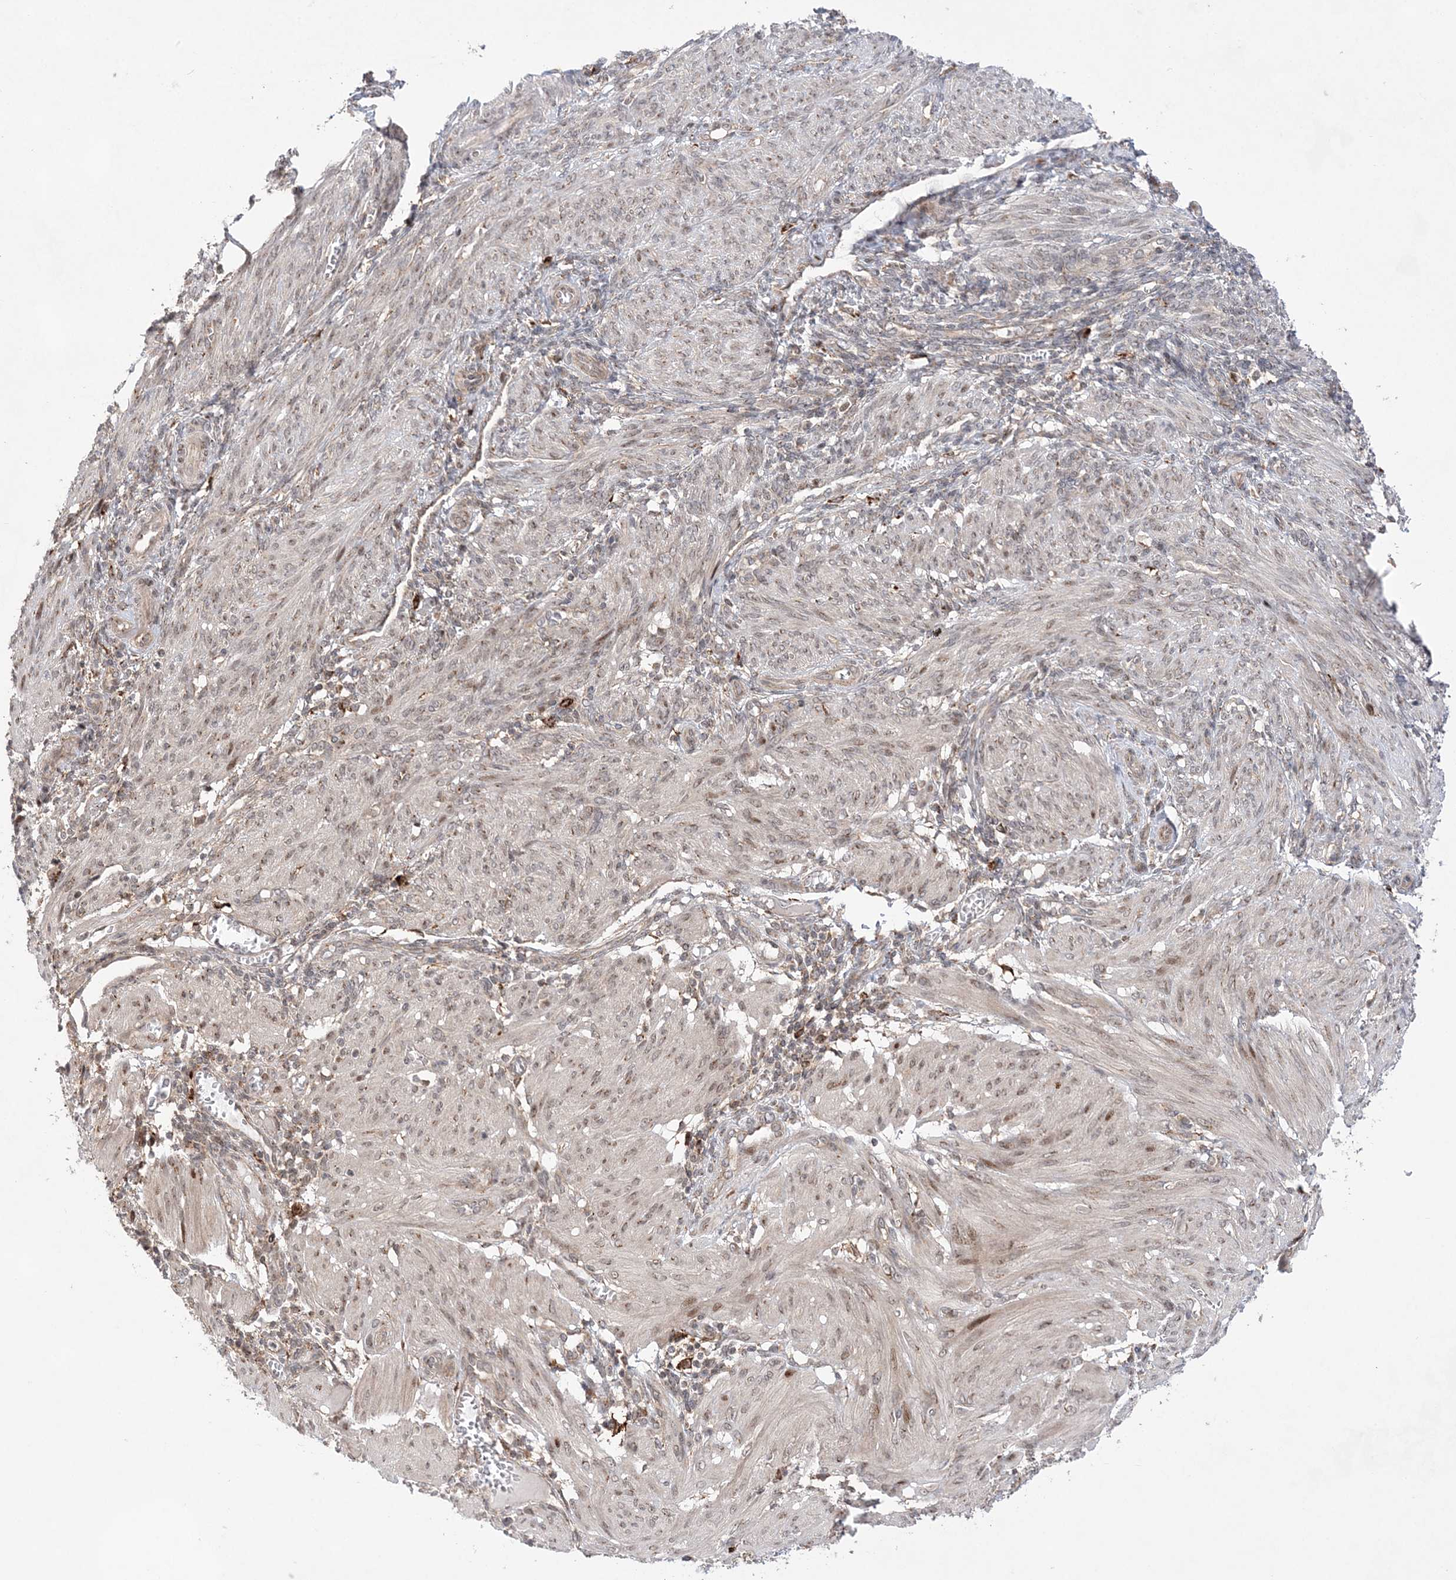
{"staining": {"intensity": "weak", "quantity": "25%-75%", "location": "nuclear"}, "tissue": "smooth muscle", "cell_type": "Smooth muscle cells", "image_type": "normal", "snomed": [{"axis": "morphology", "description": "Normal tissue, NOS"}, {"axis": "topography", "description": "Smooth muscle"}], "caption": "Smooth muscle stained with immunohistochemistry (IHC) displays weak nuclear staining in about 25%-75% of smooth muscle cells. The staining is performed using DAB brown chromogen to label protein expression. The nuclei are counter-stained blue using hematoxylin.", "gene": "ANAPC15", "patient": {"sex": "female", "age": 39}}